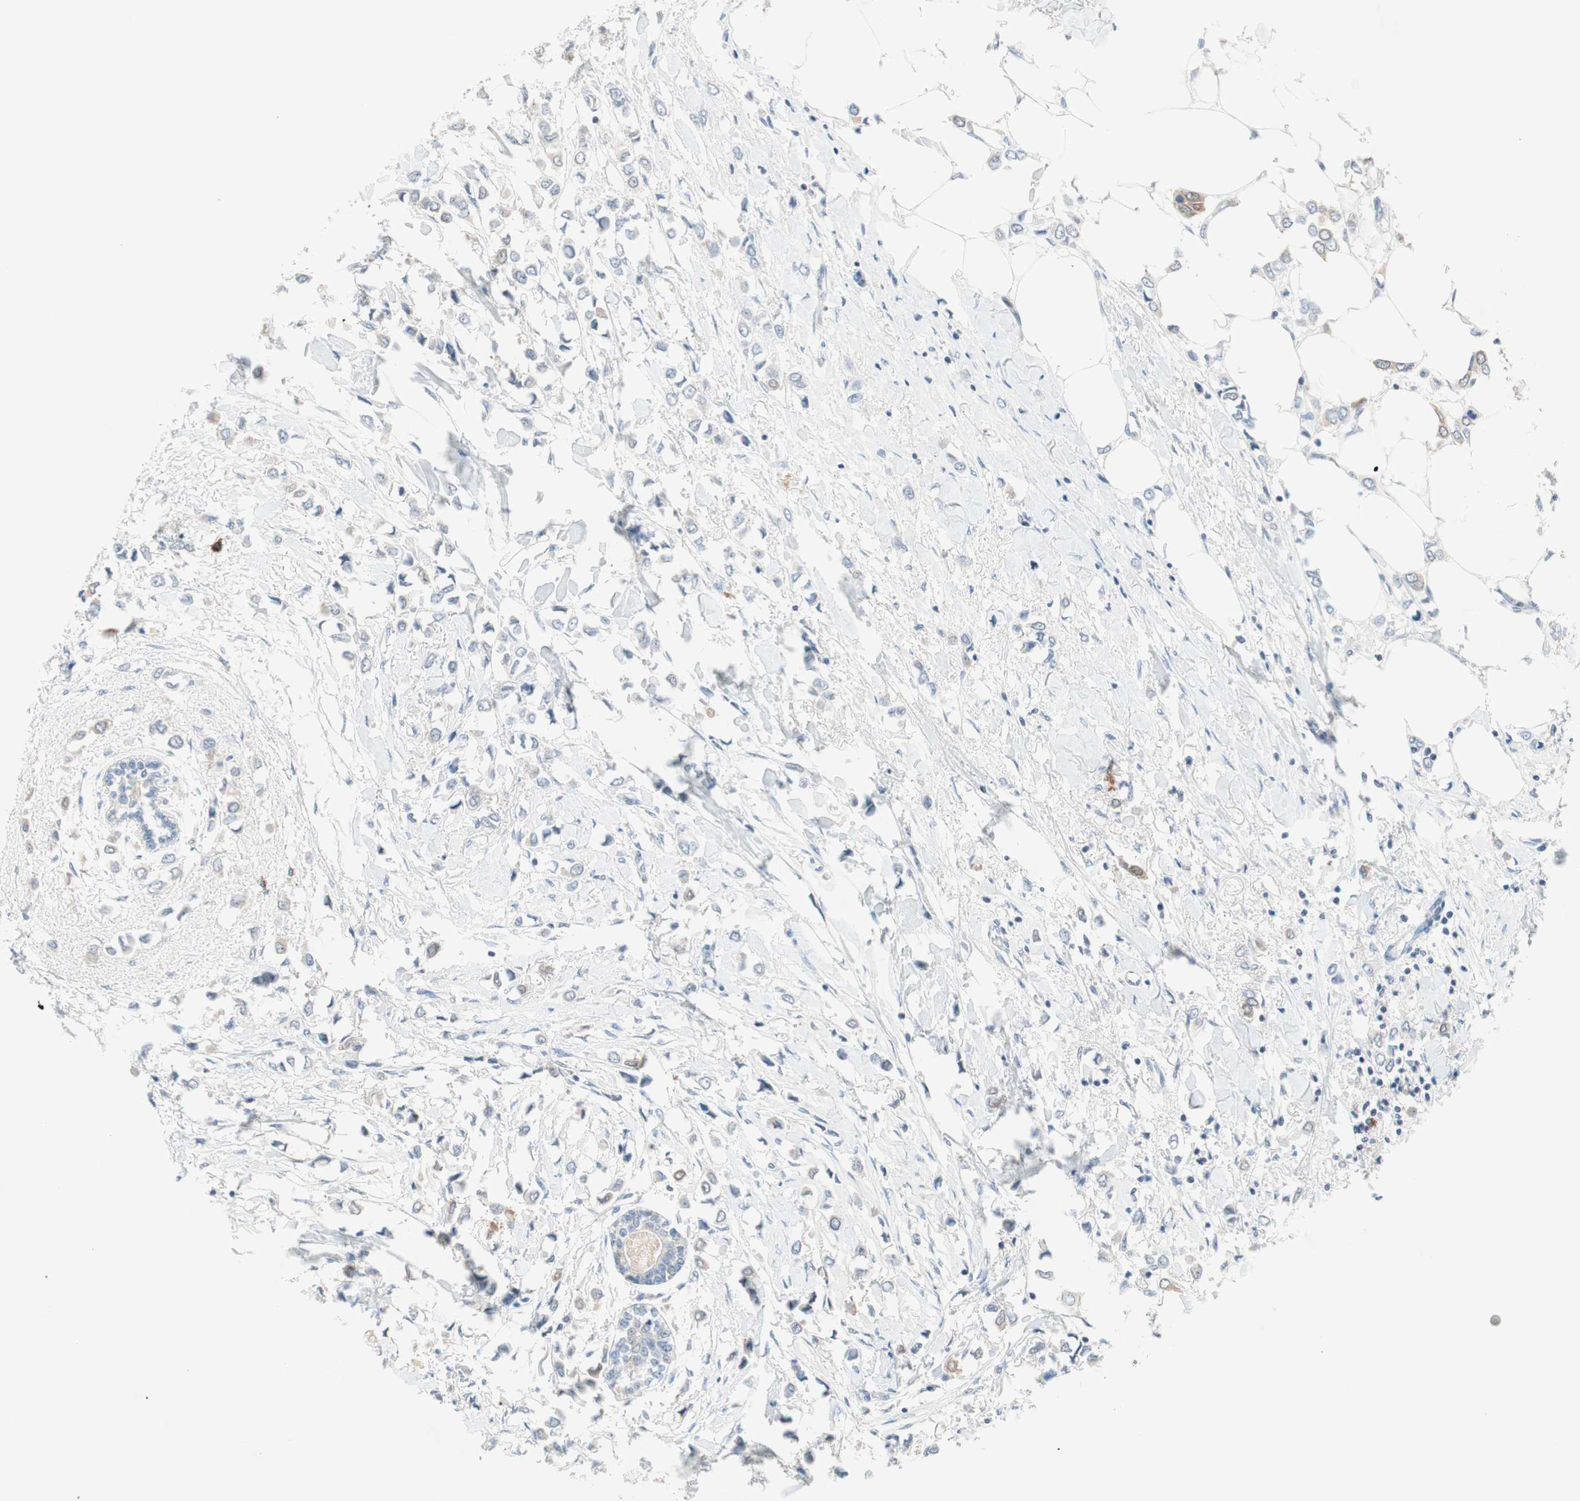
{"staining": {"intensity": "negative", "quantity": "none", "location": "none"}, "tissue": "breast cancer", "cell_type": "Tumor cells", "image_type": "cancer", "snomed": [{"axis": "morphology", "description": "Lobular carcinoma"}, {"axis": "topography", "description": "Breast"}], "caption": "Protein analysis of breast lobular carcinoma demonstrates no significant expression in tumor cells.", "gene": "PDZK1", "patient": {"sex": "female", "age": 51}}